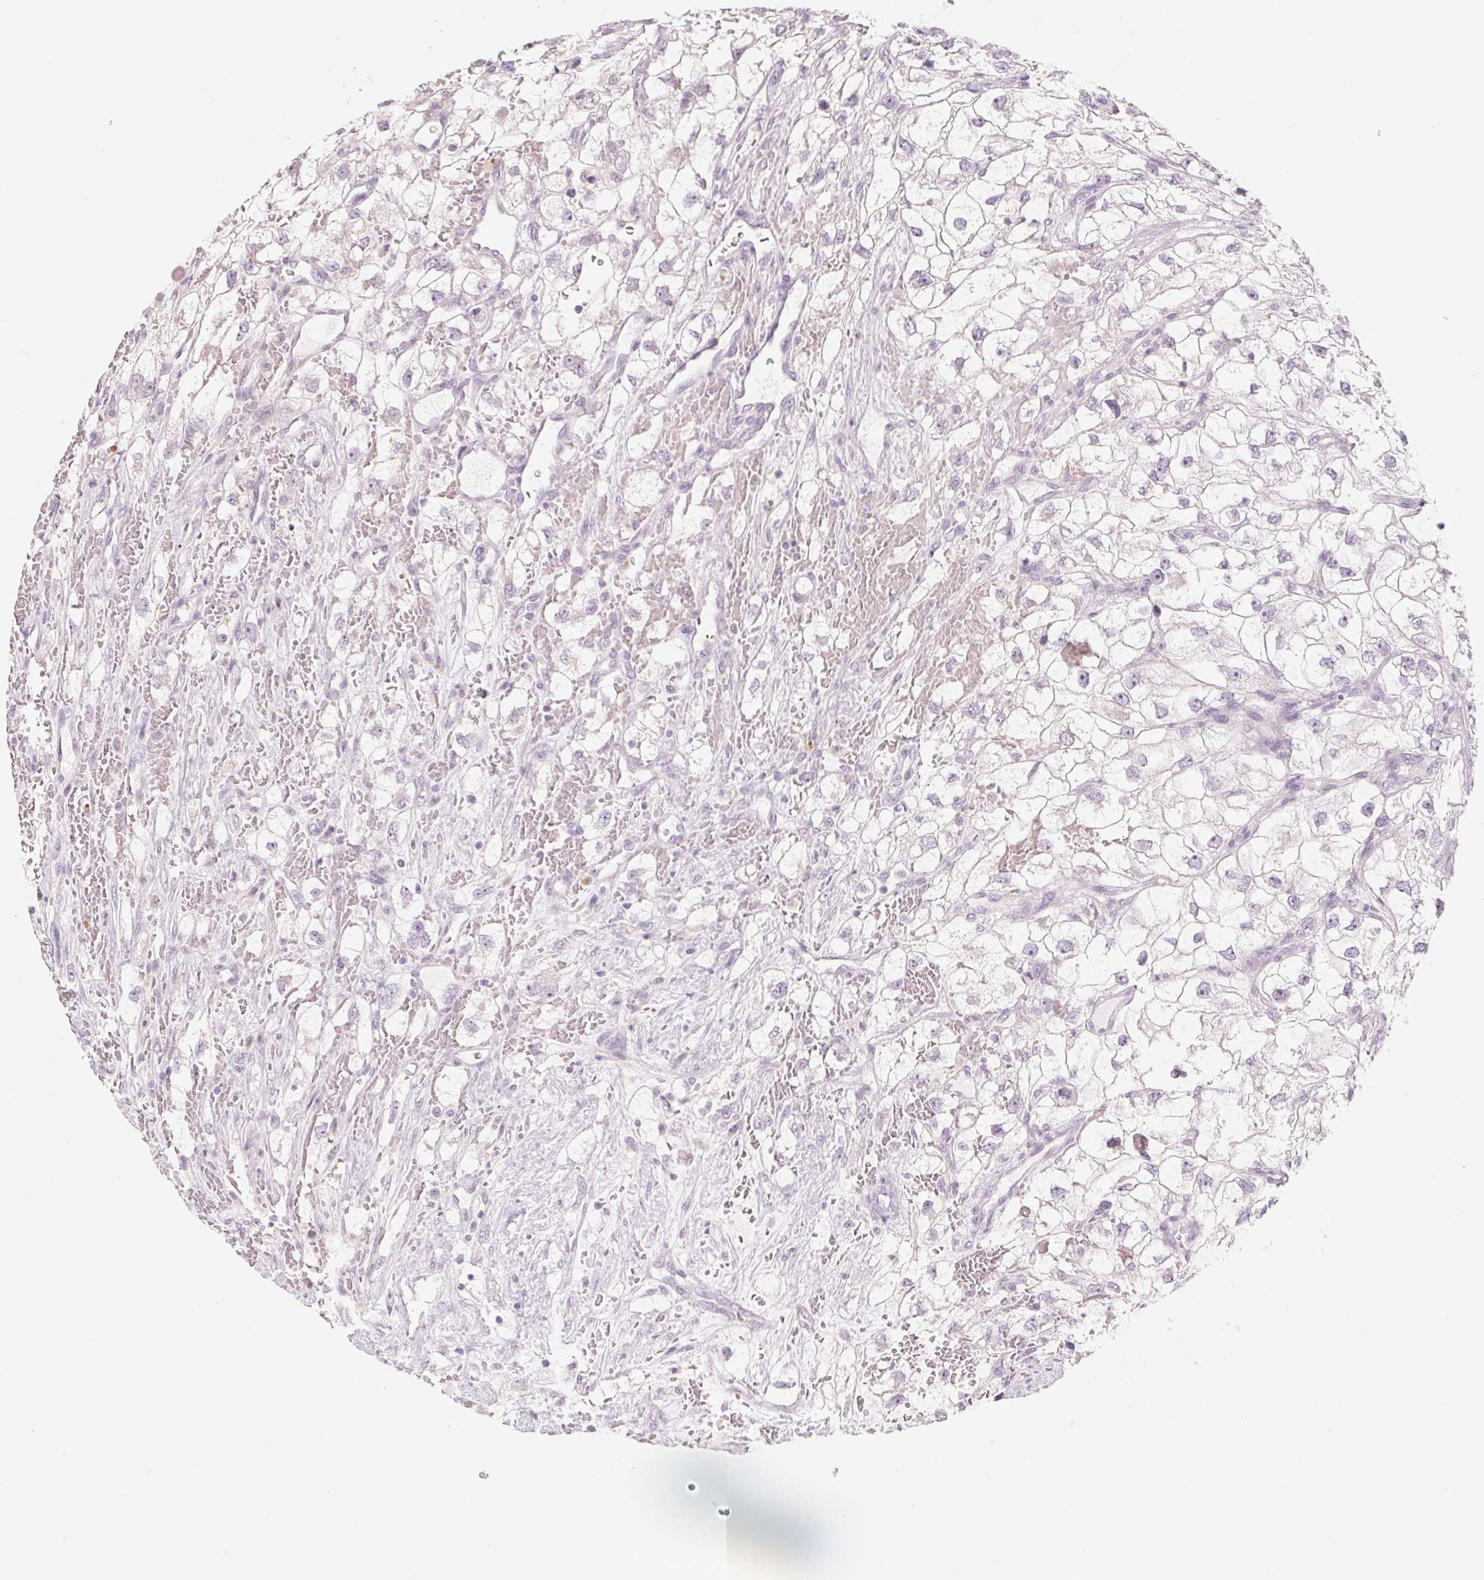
{"staining": {"intensity": "negative", "quantity": "none", "location": "none"}, "tissue": "renal cancer", "cell_type": "Tumor cells", "image_type": "cancer", "snomed": [{"axis": "morphology", "description": "Adenocarcinoma, NOS"}, {"axis": "topography", "description": "Kidney"}], "caption": "Human adenocarcinoma (renal) stained for a protein using immunohistochemistry reveals no expression in tumor cells.", "gene": "POU1F1", "patient": {"sex": "male", "age": 59}}